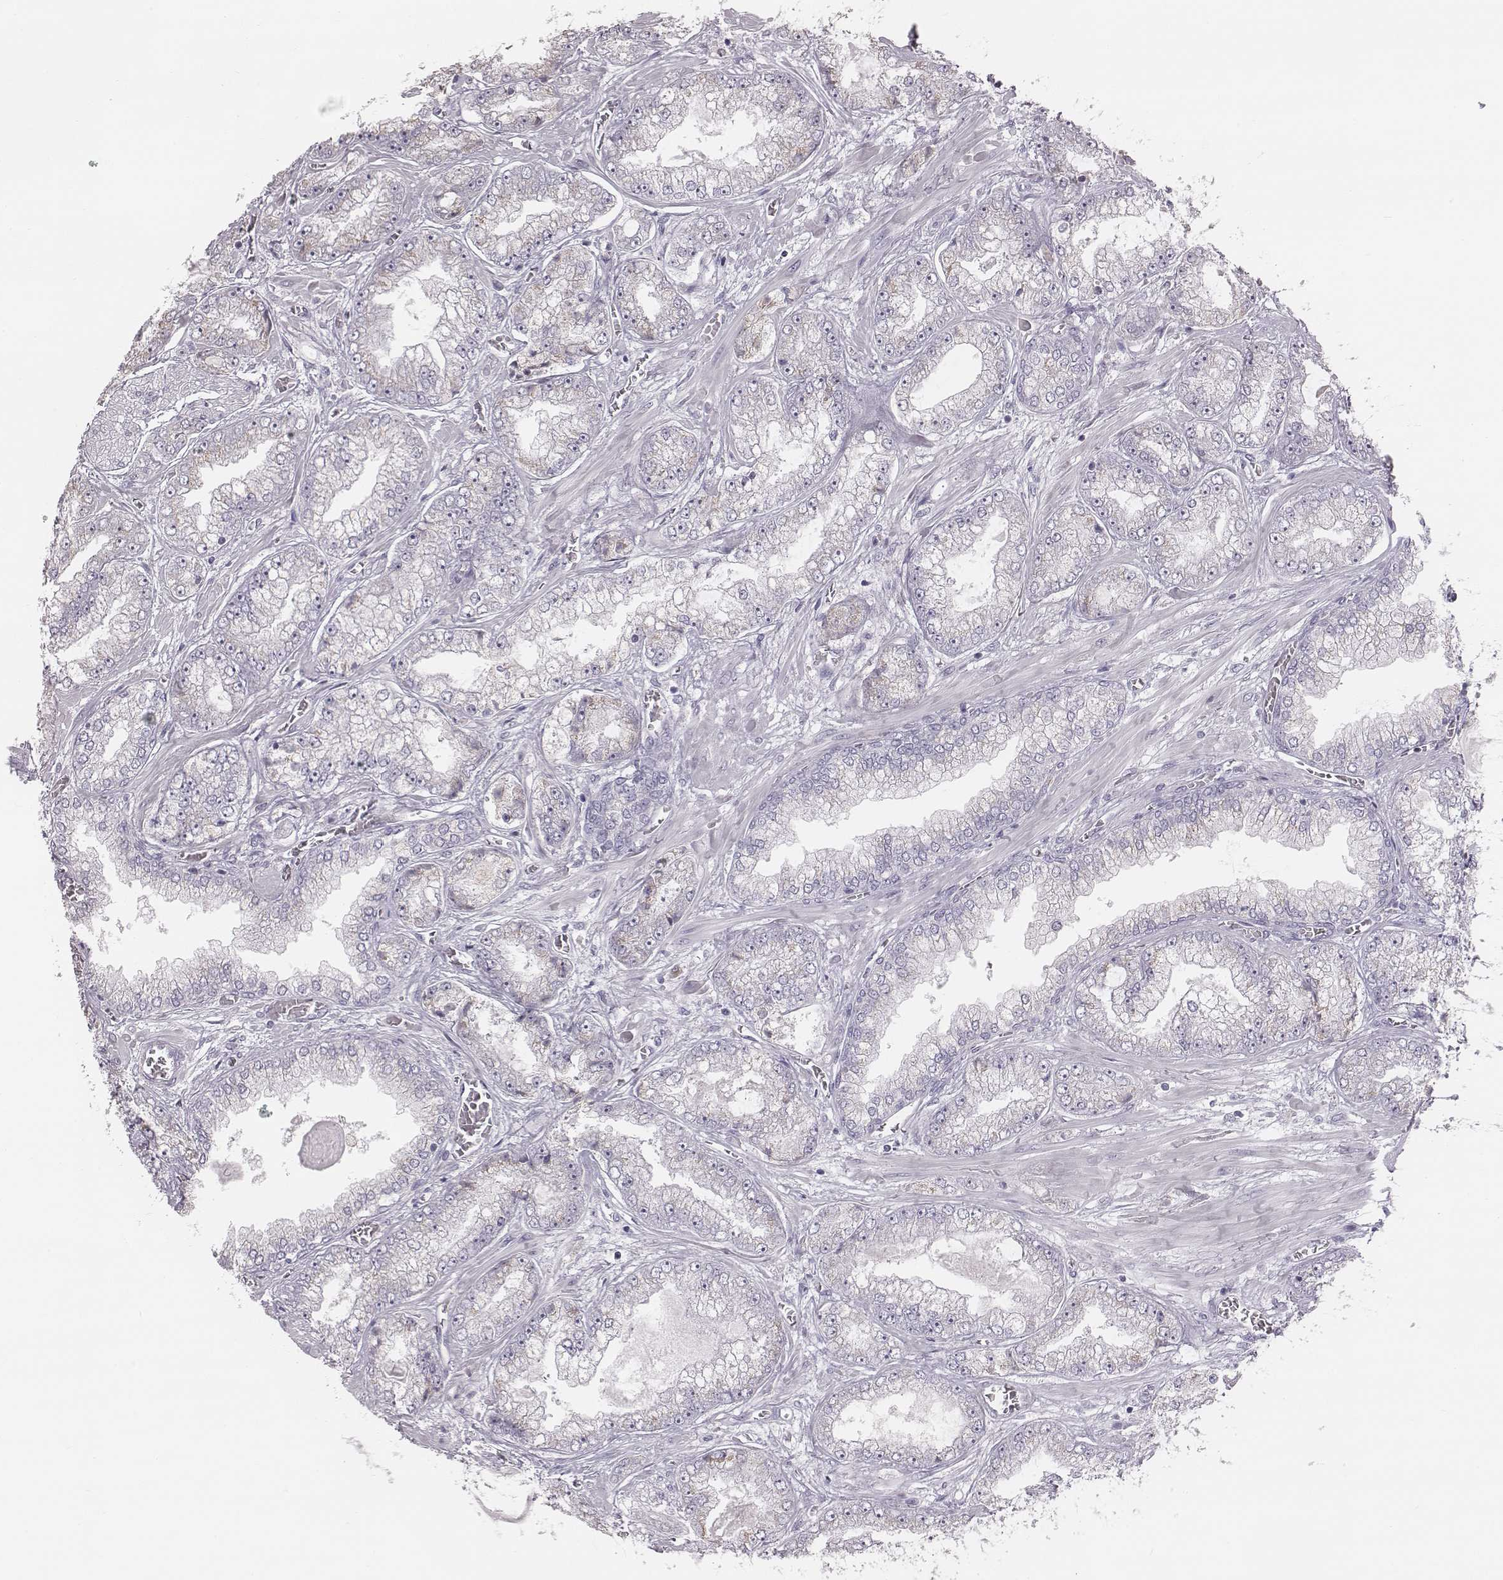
{"staining": {"intensity": "negative", "quantity": "none", "location": "none"}, "tissue": "prostate cancer", "cell_type": "Tumor cells", "image_type": "cancer", "snomed": [{"axis": "morphology", "description": "Adenocarcinoma, Low grade"}, {"axis": "topography", "description": "Prostate"}], "caption": "IHC image of neoplastic tissue: prostate cancer (low-grade adenocarcinoma) stained with DAB (3,3'-diaminobenzidine) reveals no significant protein expression in tumor cells.", "gene": "C6orf58", "patient": {"sex": "male", "age": 57}}